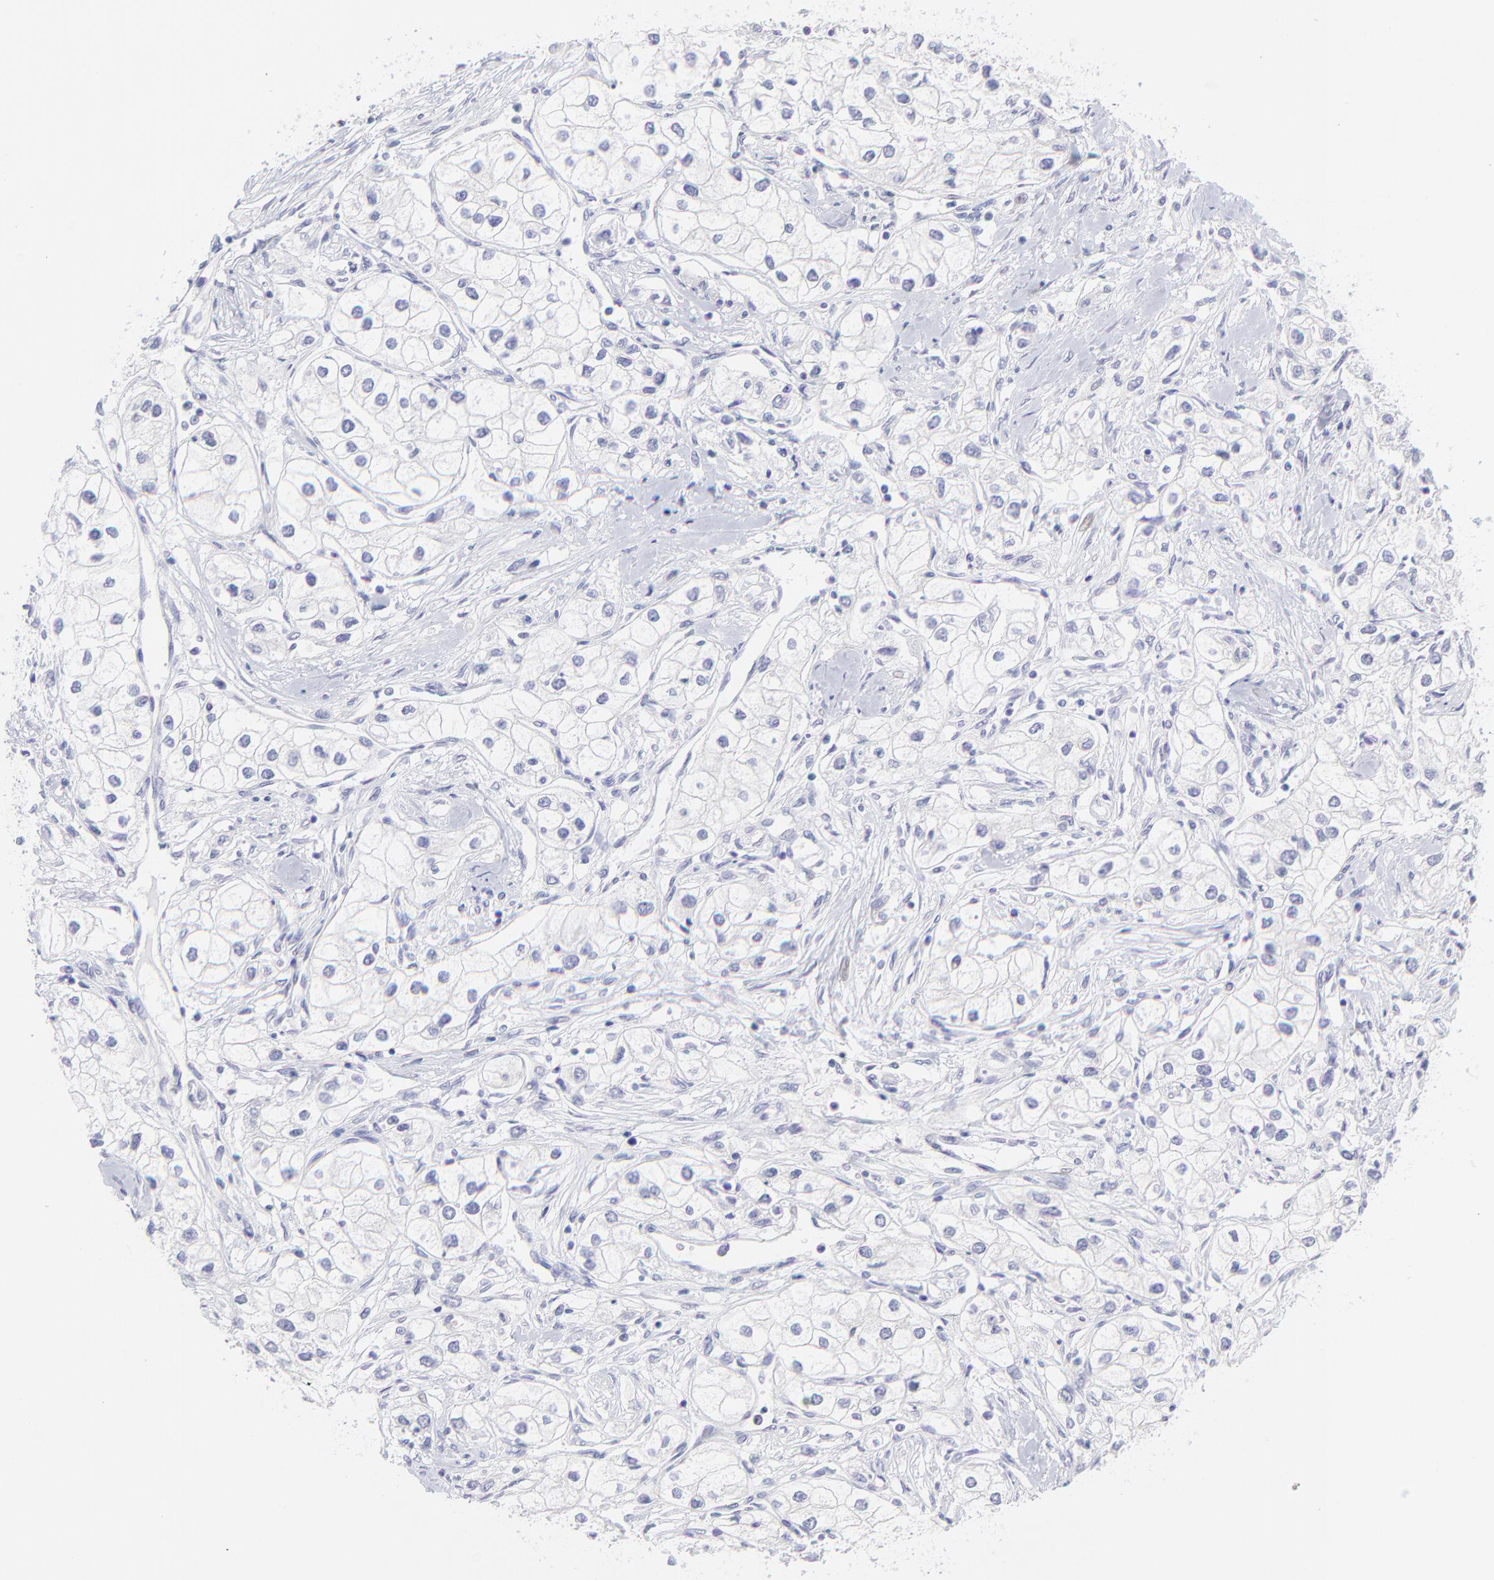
{"staining": {"intensity": "negative", "quantity": "none", "location": "none"}, "tissue": "renal cancer", "cell_type": "Tumor cells", "image_type": "cancer", "snomed": [{"axis": "morphology", "description": "Adenocarcinoma, NOS"}, {"axis": "topography", "description": "Kidney"}], "caption": "Tumor cells show no significant expression in renal cancer (adenocarcinoma).", "gene": "KLF4", "patient": {"sex": "male", "age": 57}}